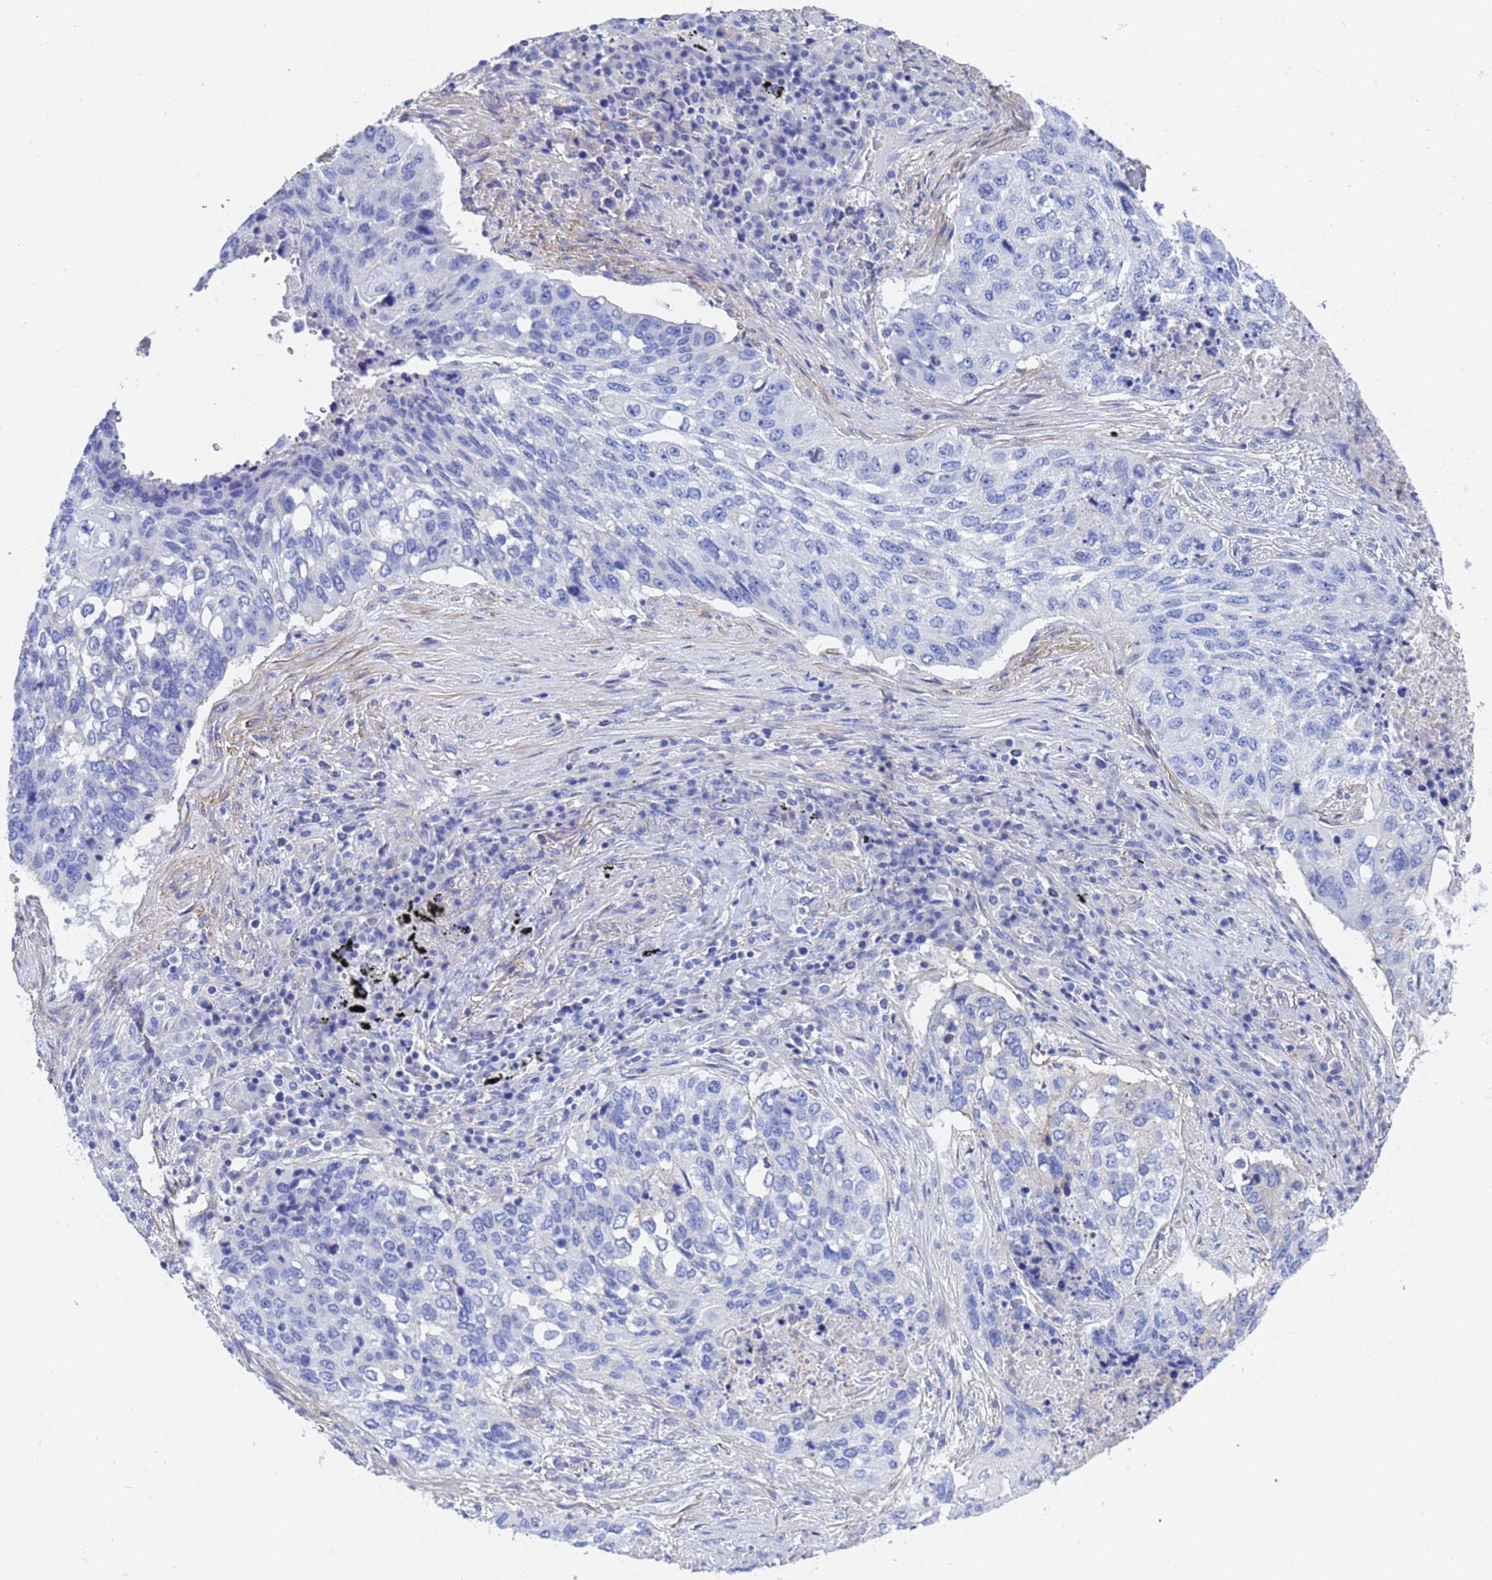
{"staining": {"intensity": "negative", "quantity": "none", "location": "none"}, "tissue": "lung cancer", "cell_type": "Tumor cells", "image_type": "cancer", "snomed": [{"axis": "morphology", "description": "Squamous cell carcinoma, NOS"}, {"axis": "topography", "description": "Lung"}], "caption": "Squamous cell carcinoma (lung) was stained to show a protein in brown. There is no significant staining in tumor cells. (DAB (3,3'-diaminobenzidine) IHC visualized using brightfield microscopy, high magnification).", "gene": "CST4", "patient": {"sex": "female", "age": 63}}